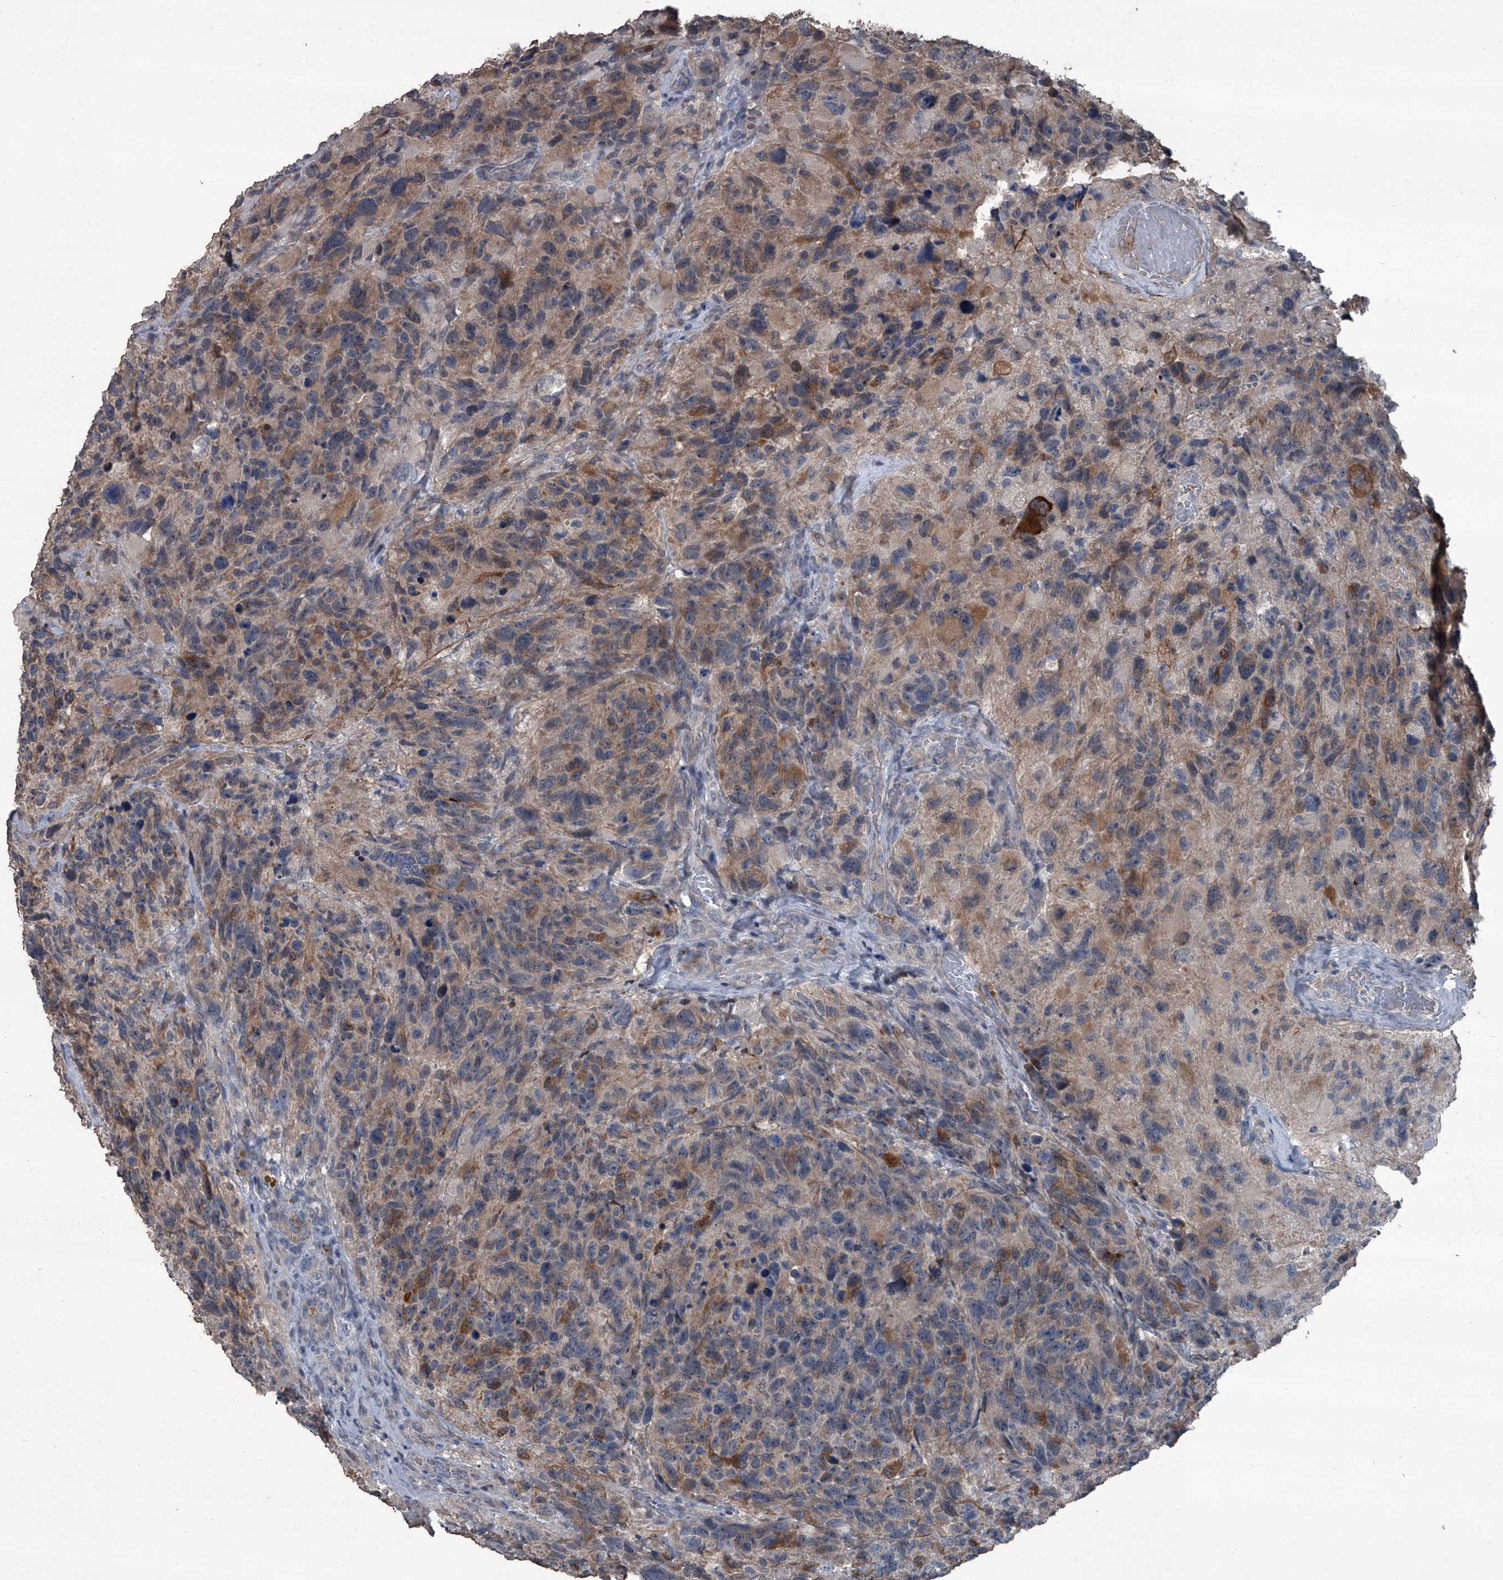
{"staining": {"intensity": "moderate", "quantity": "<25%", "location": "cytoplasmic/membranous"}, "tissue": "glioma", "cell_type": "Tumor cells", "image_type": "cancer", "snomed": [{"axis": "morphology", "description": "Glioma, malignant, High grade"}, {"axis": "topography", "description": "Brain"}], "caption": "The immunohistochemical stain labels moderate cytoplasmic/membranous positivity in tumor cells of high-grade glioma (malignant) tissue.", "gene": "OARD1", "patient": {"sex": "male", "age": 69}}